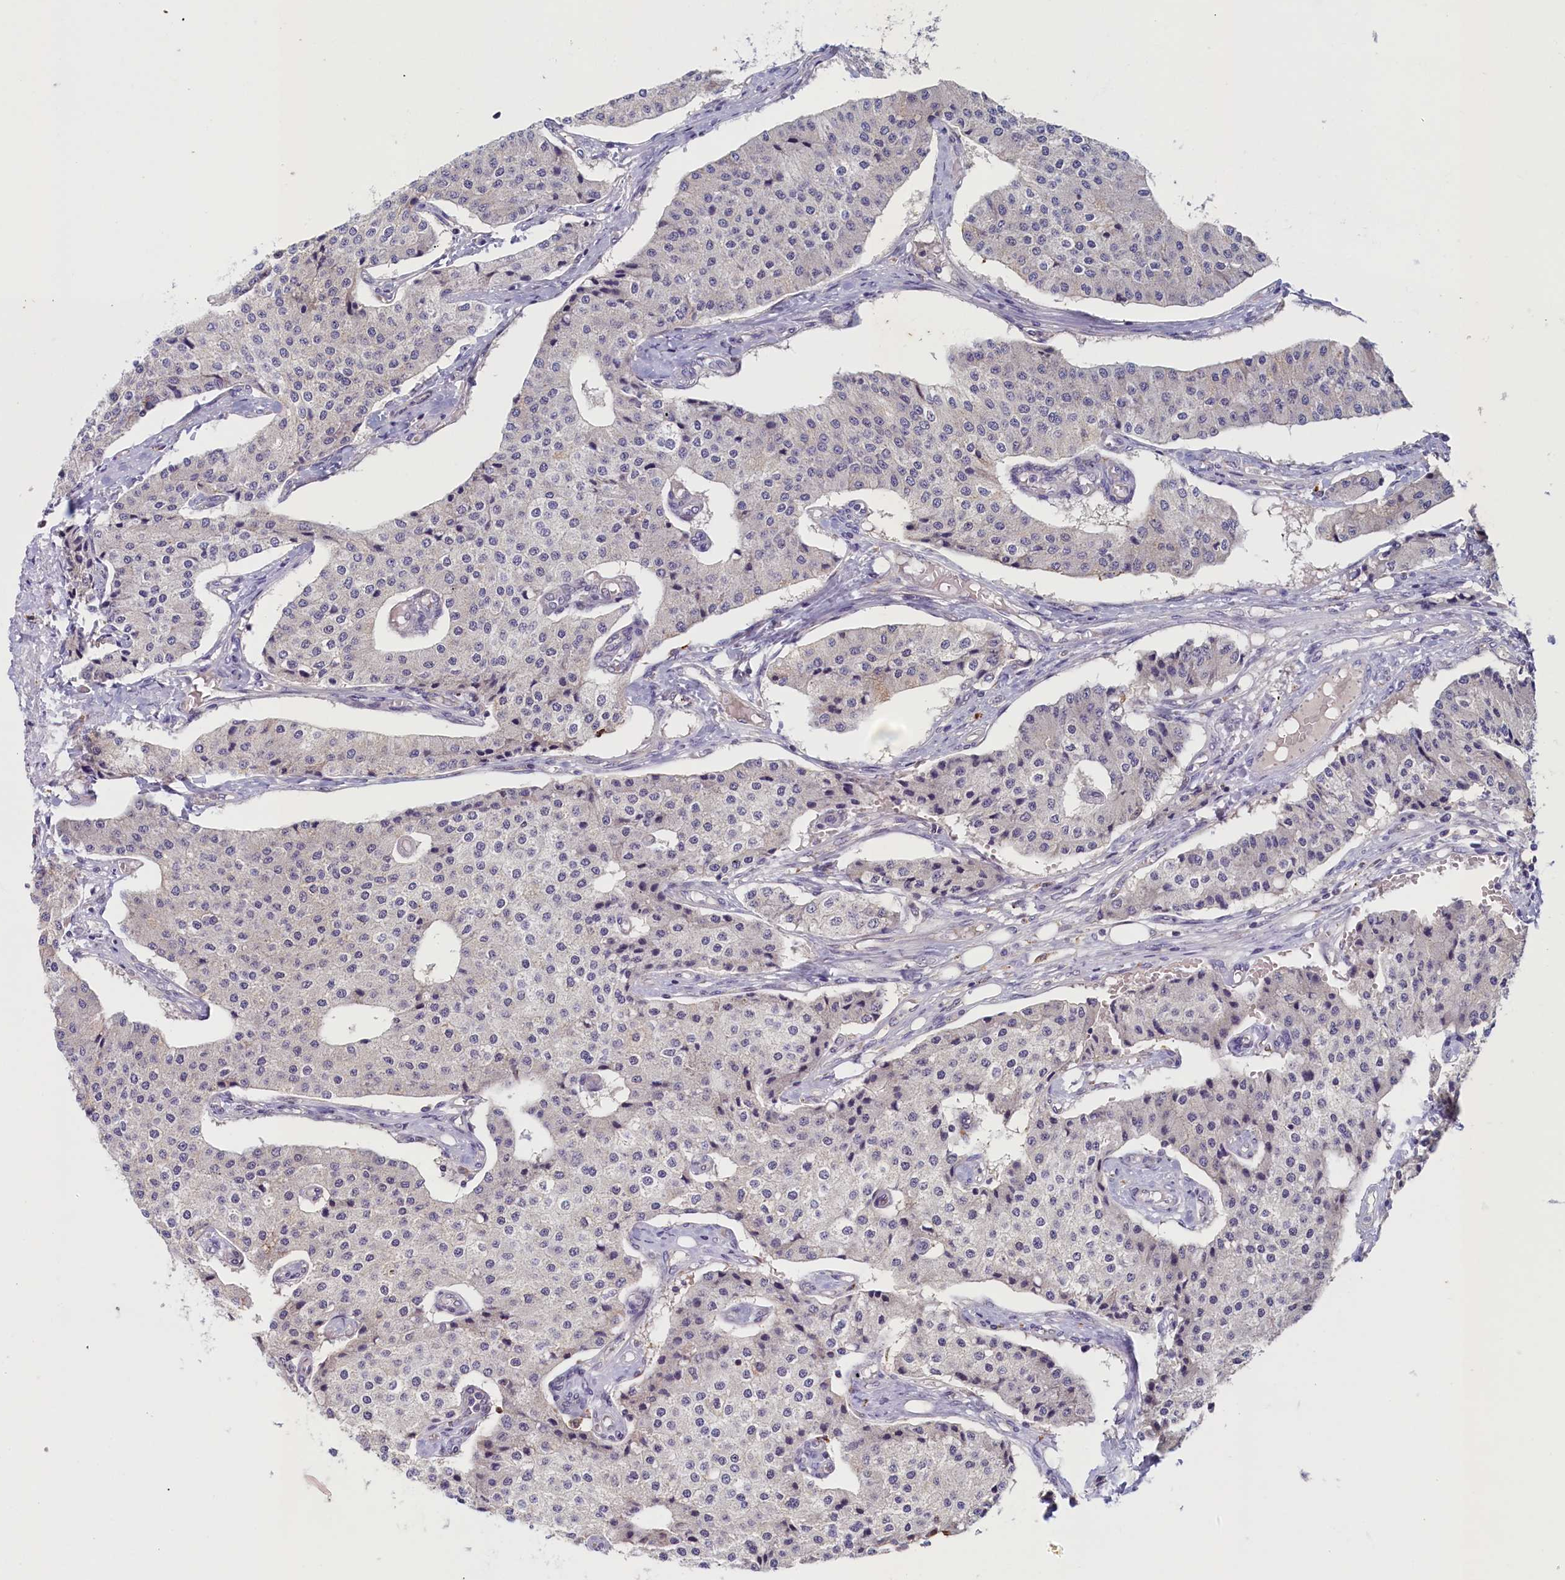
{"staining": {"intensity": "negative", "quantity": "none", "location": "none"}, "tissue": "carcinoid", "cell_type": "Tumor cells", "image_type": "cancer", "snomed": [{"axis": "morphology", "description": "Carcinoid, malignant, NOS"}, {"axis": "topography", "description": "Colon"}], "caption": "Immunohistochemistry micrograph of neoplastic tissue: human carcinoid stained with DAB demonstrates no significant protein staining in tumor cells.", "gene": "NUBP2", "patient": {"sex": "female", "age": 52}}